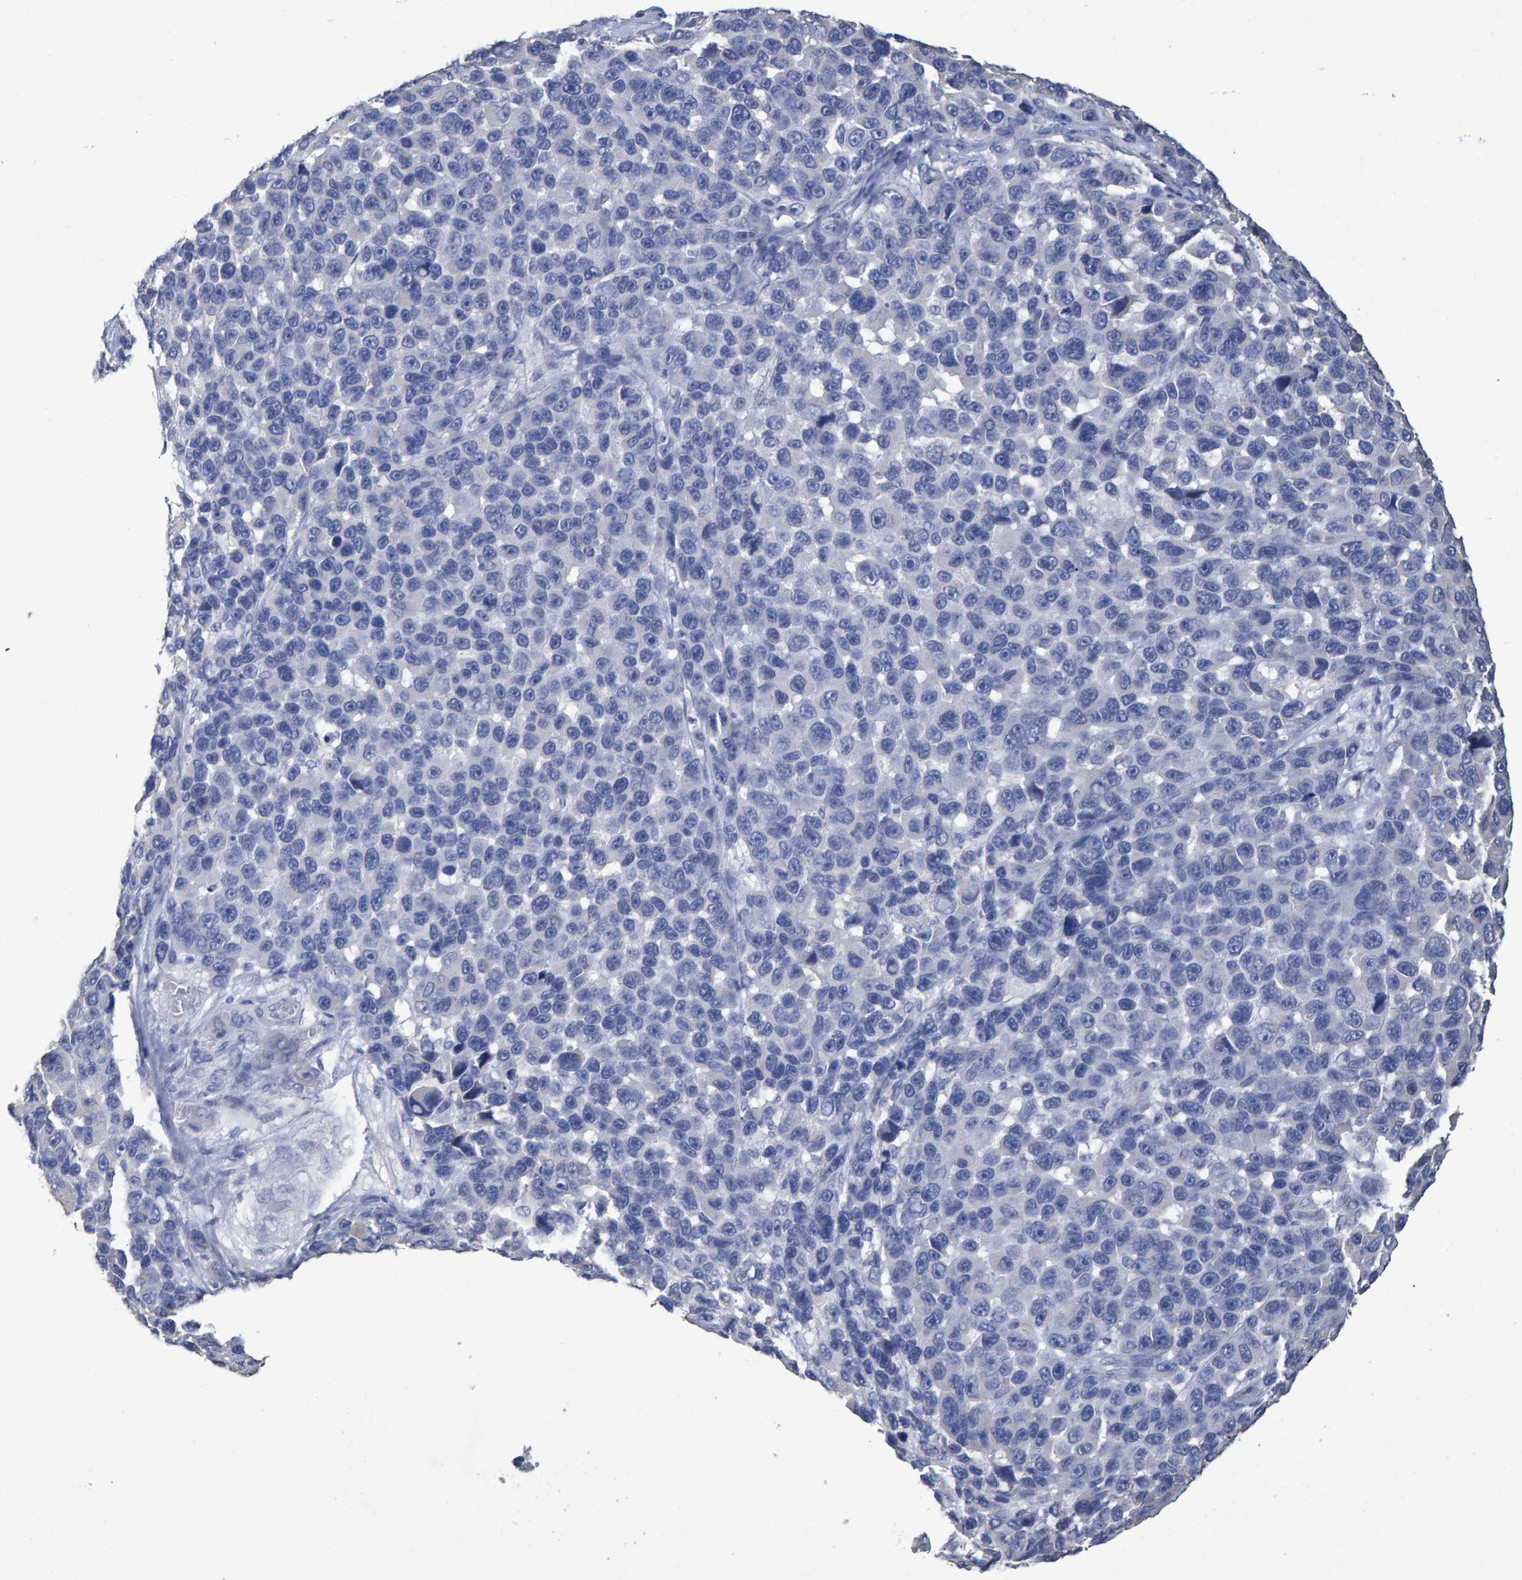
{"staining": {"intensity": "negative", "quantity": "none", "location": "none"}, "tissue": "melanoma", "cell_type": "Tumor cells", "image_type": "cancer", "snomed": [{"axis": "morphology", "description": "Malignant melanoma, NOS"}, {"axis": "topography", "description": "Skin"}], "caption": "A high-resolution photomicrograph shows IHC staining of melanoma, which reveals no significant staining in tumor cells.", "gene": "HEMGN", "patient": {"sex": "male", "age": 53}}